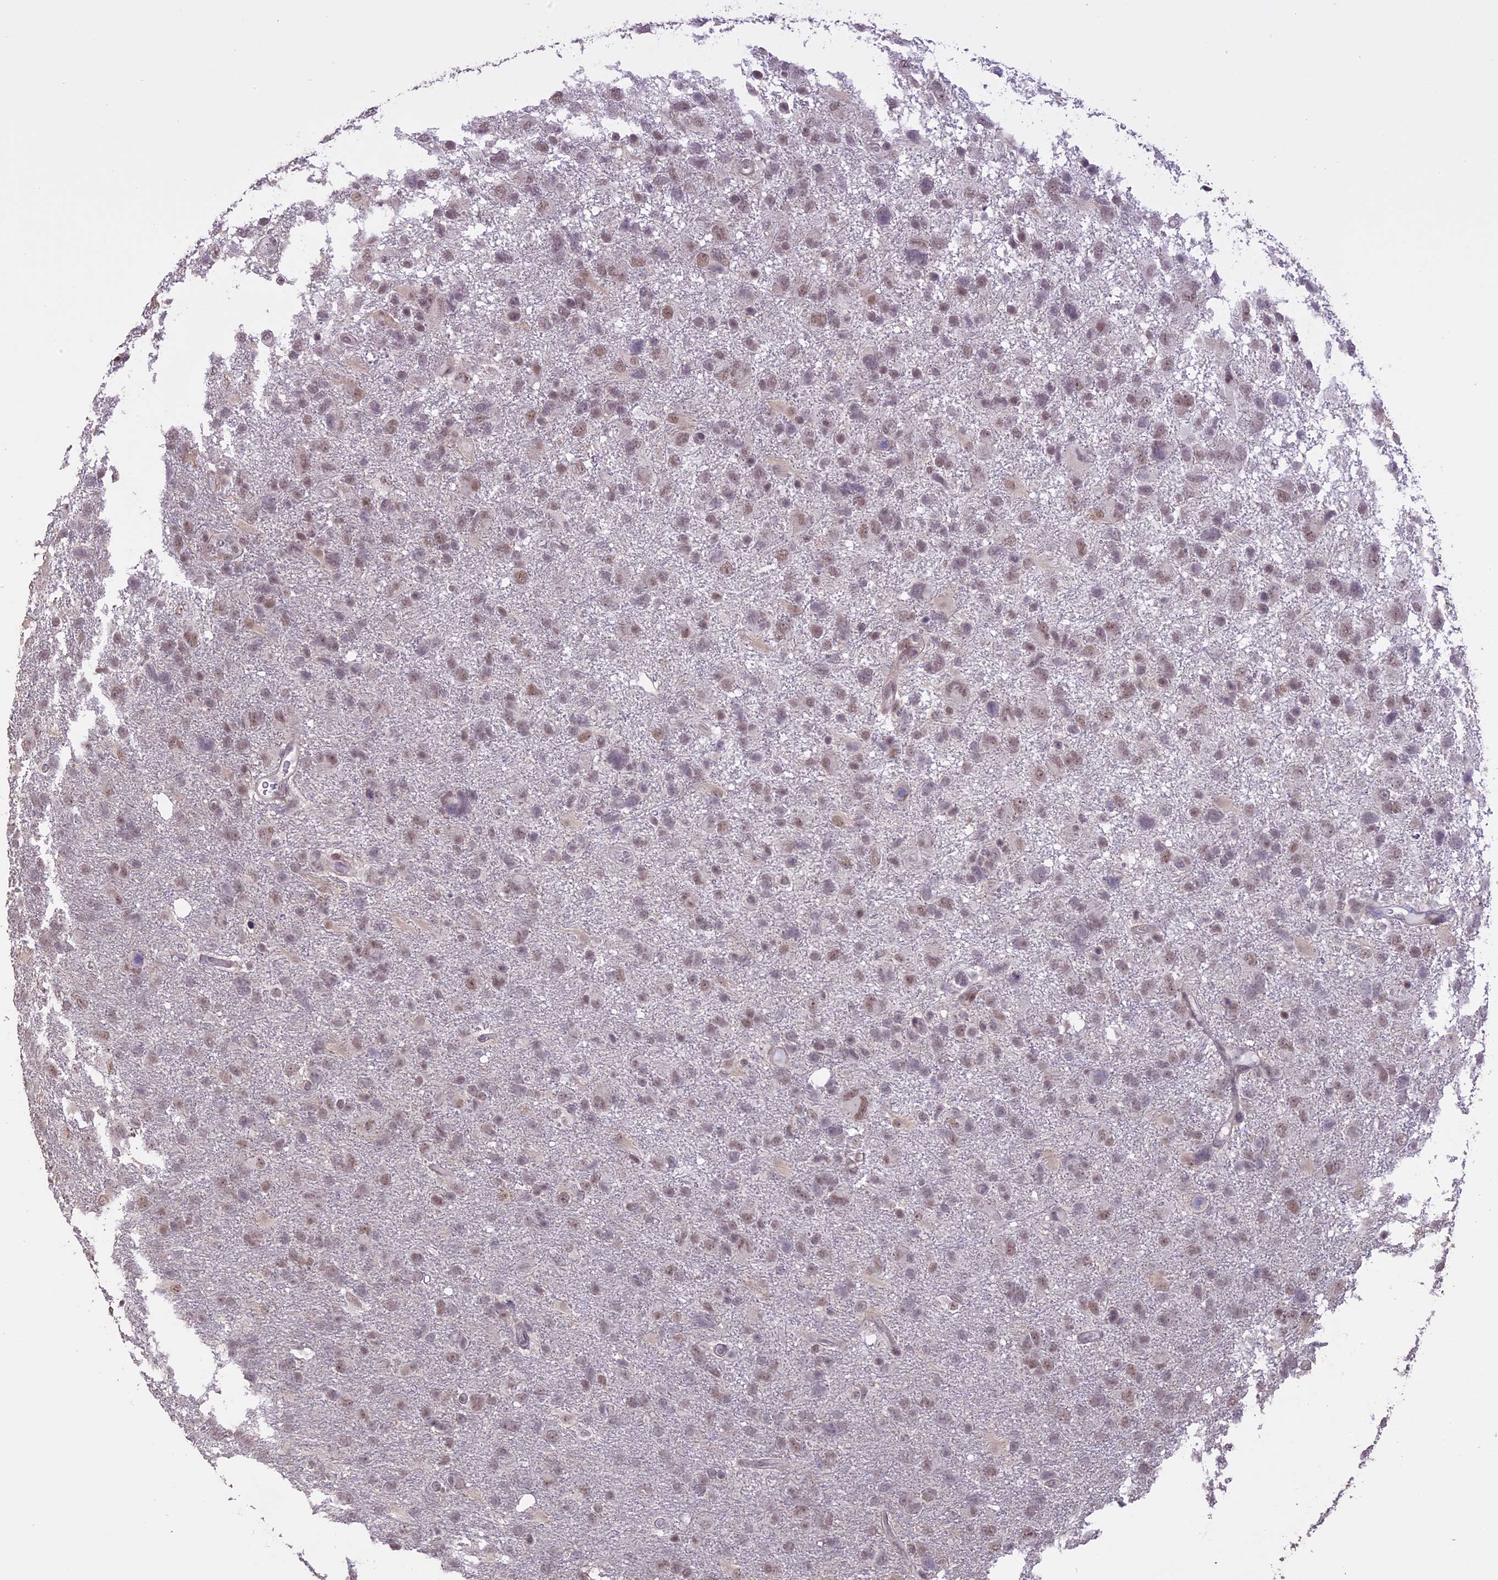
{"staining": {"intensity": "moderate", "quantity": "25%-75%", "location": "nuclear"}, "tissue": "glioma", "cell_type": "Tumor cells", "image_type": "cancer", "snomed": [{"axis": "morphology", "description": "Glioma, malignant, High grade"}, {"axis": "topography", "description": "Brain"}], "caption": "Malignant glioma (high-grade) tissue displays moderate nuclear expression in approximately 25%-75% of tumor cells", "gene": "TIGD7", "patient": {"sex": "male", "age": 61}}